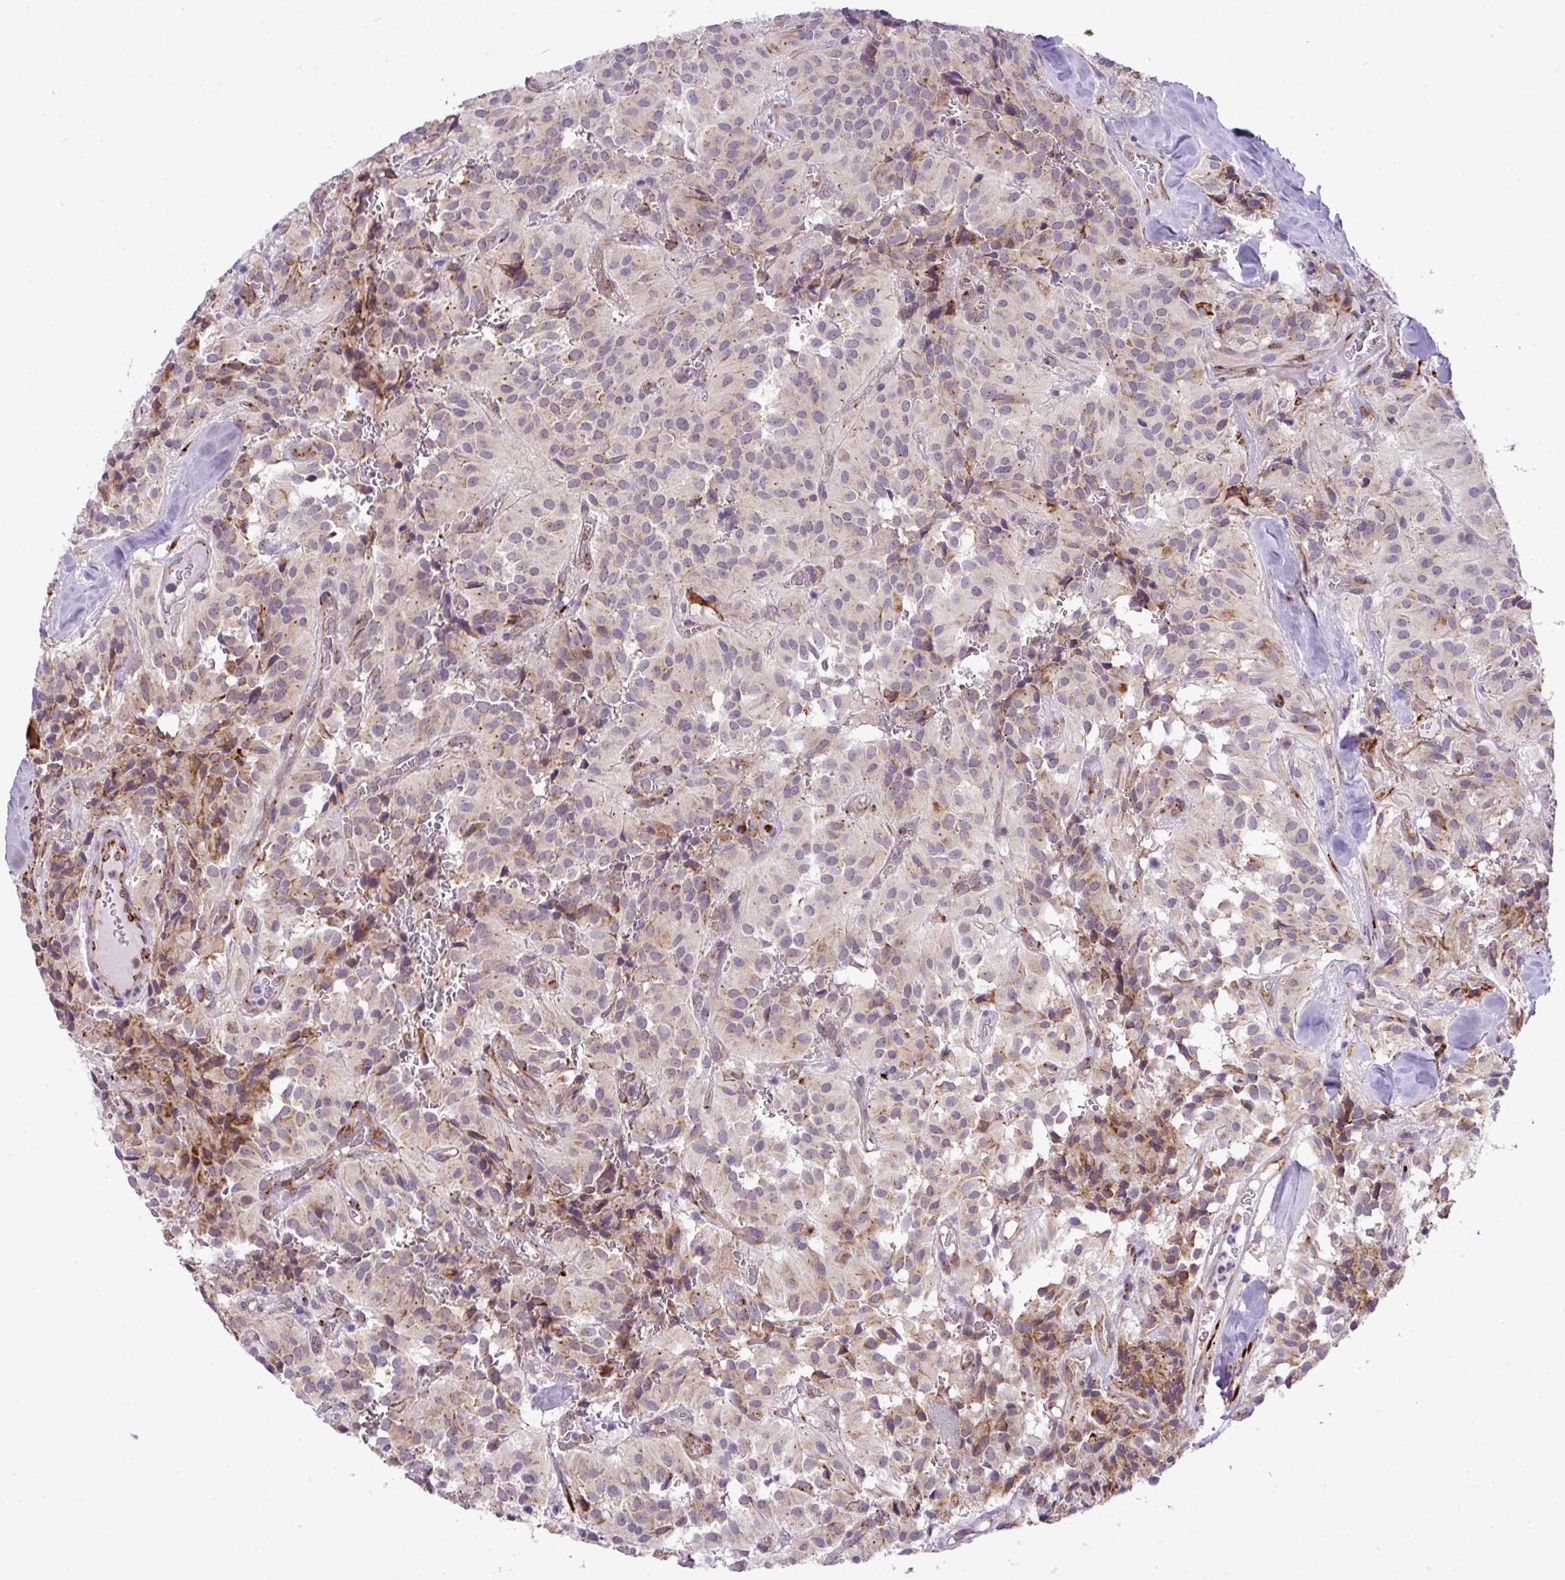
{"staining": {"intensity": "moderate", "quantity": "<25%", "location": "cytoplasmic/membranous"}, "tissue": "glioma", "cell_type": "Tumor cells", "image_type": "cancer", "snomed": [{"axis": "morphology", "description": "Glioma, malignant, Low grade"}, {"axis": "topography", "description": "Brain"}], "caption": "Malignant glioma (low-grade) stained with a protein marker demonstrates moderate staining in tumor cells.", "gene": "CFAP97", "patient": {"sex": "male", "age": 42}}